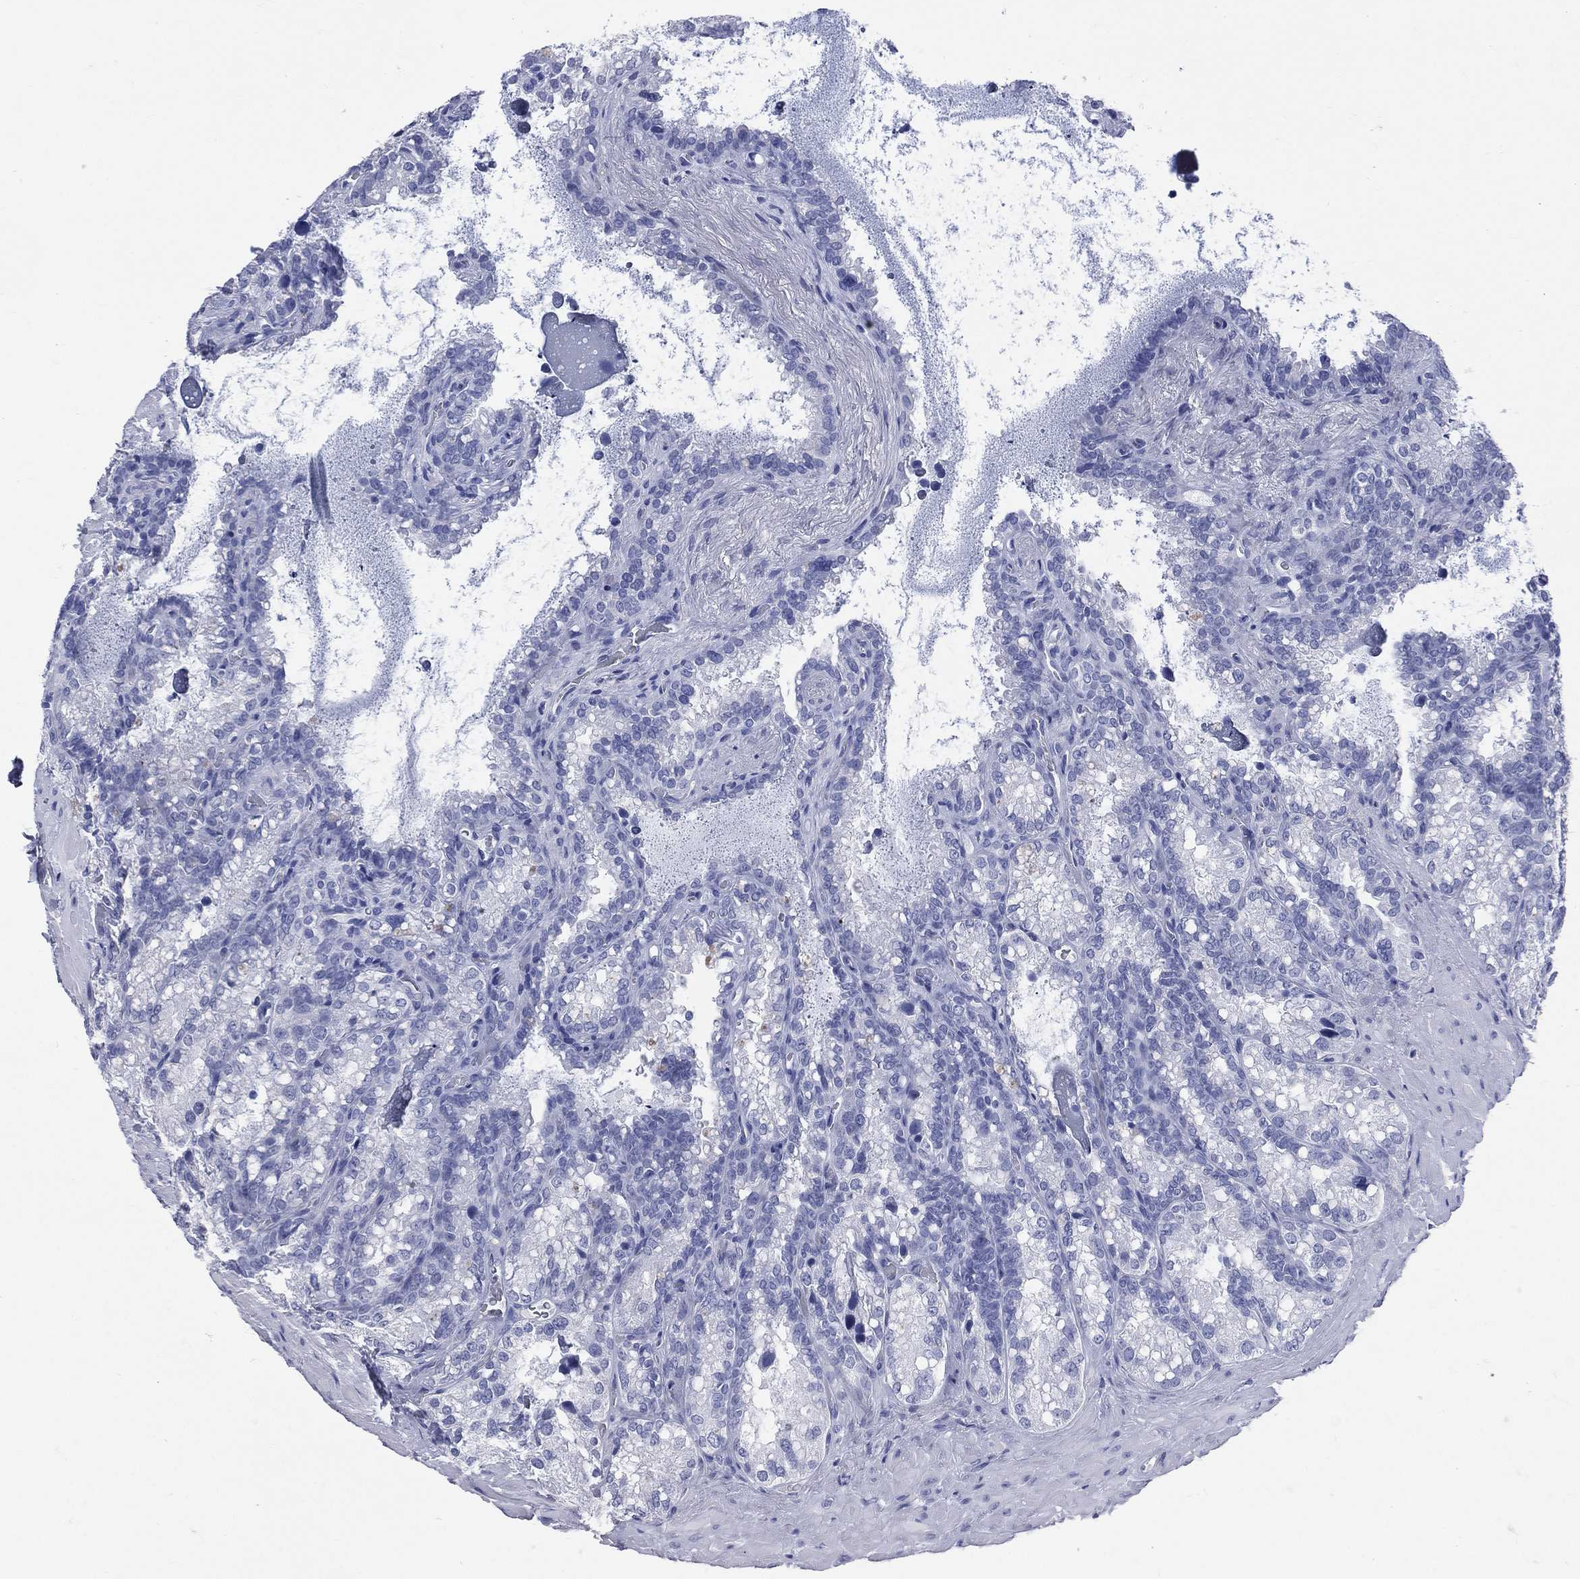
{"staining": {"intensity": "negative", "quantity": "none", "location": "none"}, "tissue": "seminal vesicle", "cell_type": "Glandular cells", "image_type": "normal", "snomed": [{"axis": "morphology", "description": "Normal tissue, NOS"}, {"axis": "topography", "description": "Seminal veicle"}], "caption": "The immunohistochemistry image has no significant expression in glandular cells of seminal vesicle.", "gene": "CYLC1", "patient": {"sex": "male", "age": 68}}